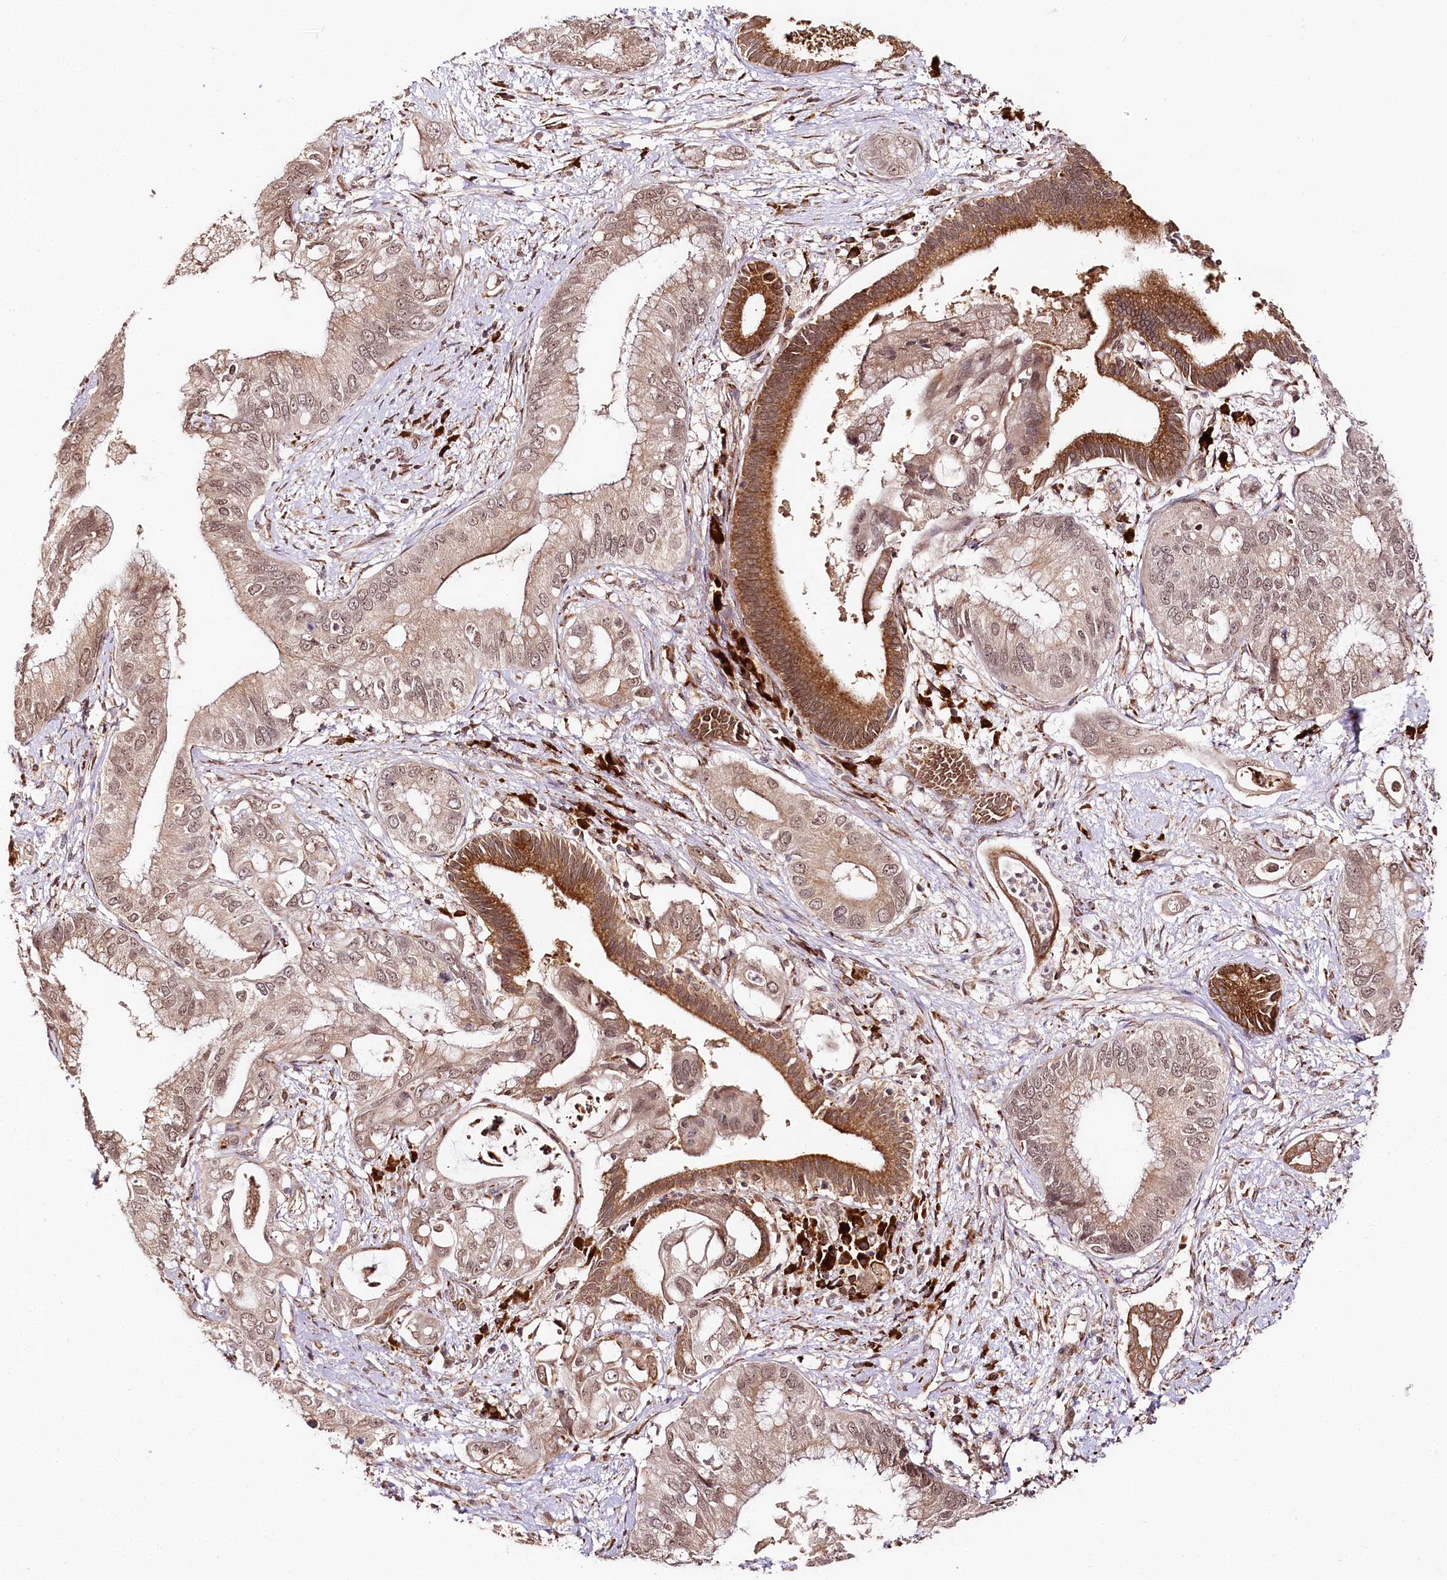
{"staining": {"intensity": "weak", "quantity": ">75%", "location": "nuclear"}, "tissue": "pancreatic cancer", "cell_type": "Tumor cells", "image_type": "cancer", "snomed": [{"axis": "morphology", "description": "Inflammation, NOS"}, {"axis": "morphology", "description": "Adenocarcinoma, NOS"}, {"axis": "topography", "description": "Pancreas"}], "caption": "This histopathology image displays immunohistochemistry (IHC) staining of human pancreatic cancer (adenocarcinoma), with low weak nuclear staining in about >75% of tumor cells.", "gene": "ENSG00000144785", "patient": {"sex": "female", "age": 56}}